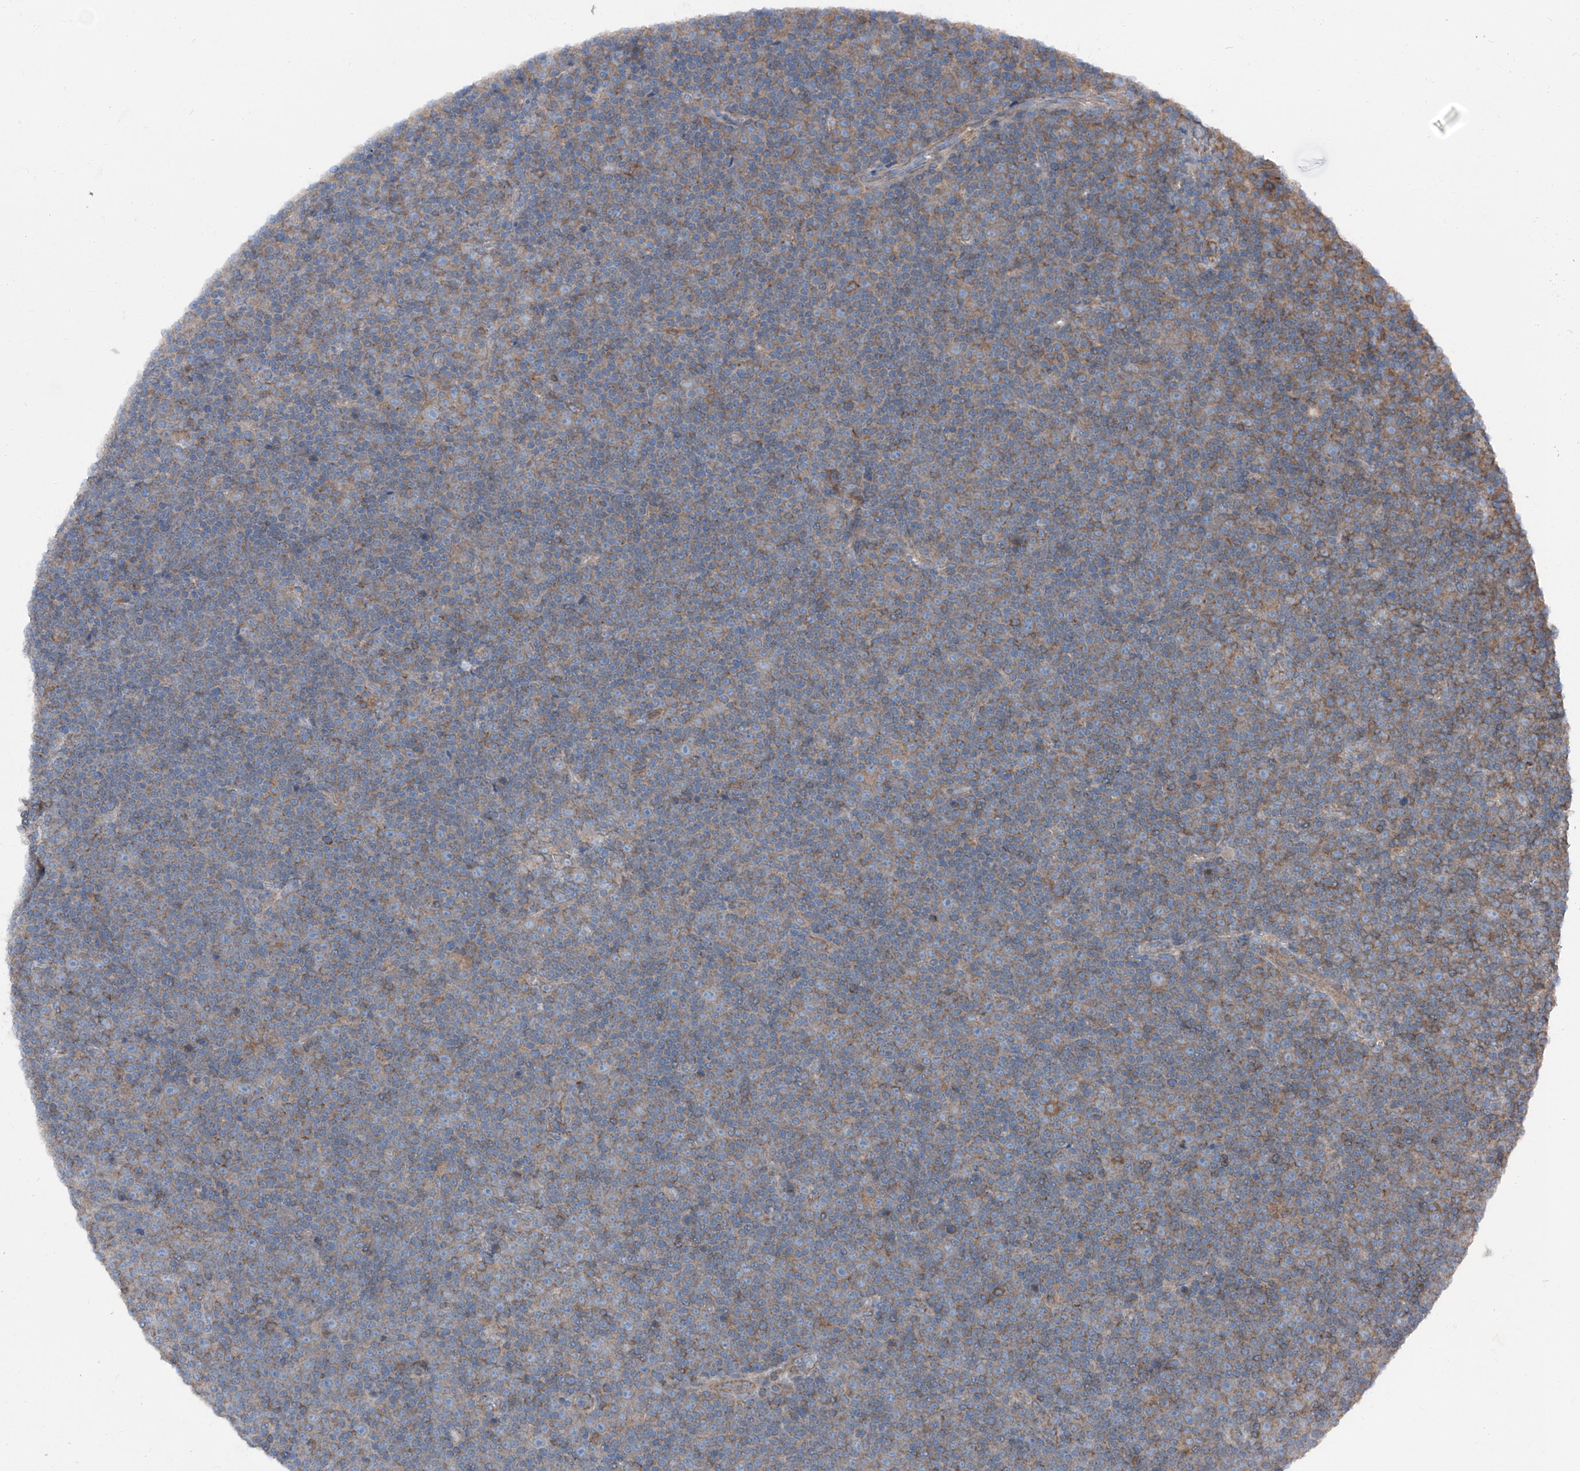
{"staining": {"intensity": "weak", "quantity": ">75%", "location": "cytoplasmic/membranous"}, "tissue": "lymphoma", "cell_type": "Tumor cells", "image_type": "cancer", "snomed": [{"axis": "morphology", "description": "Malignant lymphoma, non-Hodgkin's type, Low grade"}, {"axis": "topography", "description": "Lymph node"}], "caption": "A low amount of weak cytoplasmic/membranous positivity is seen in approximately >75% of tumor cells in lymphoma tissue.", "gene": "GPR142", "patient": {"sex": "female", "age": 67}}